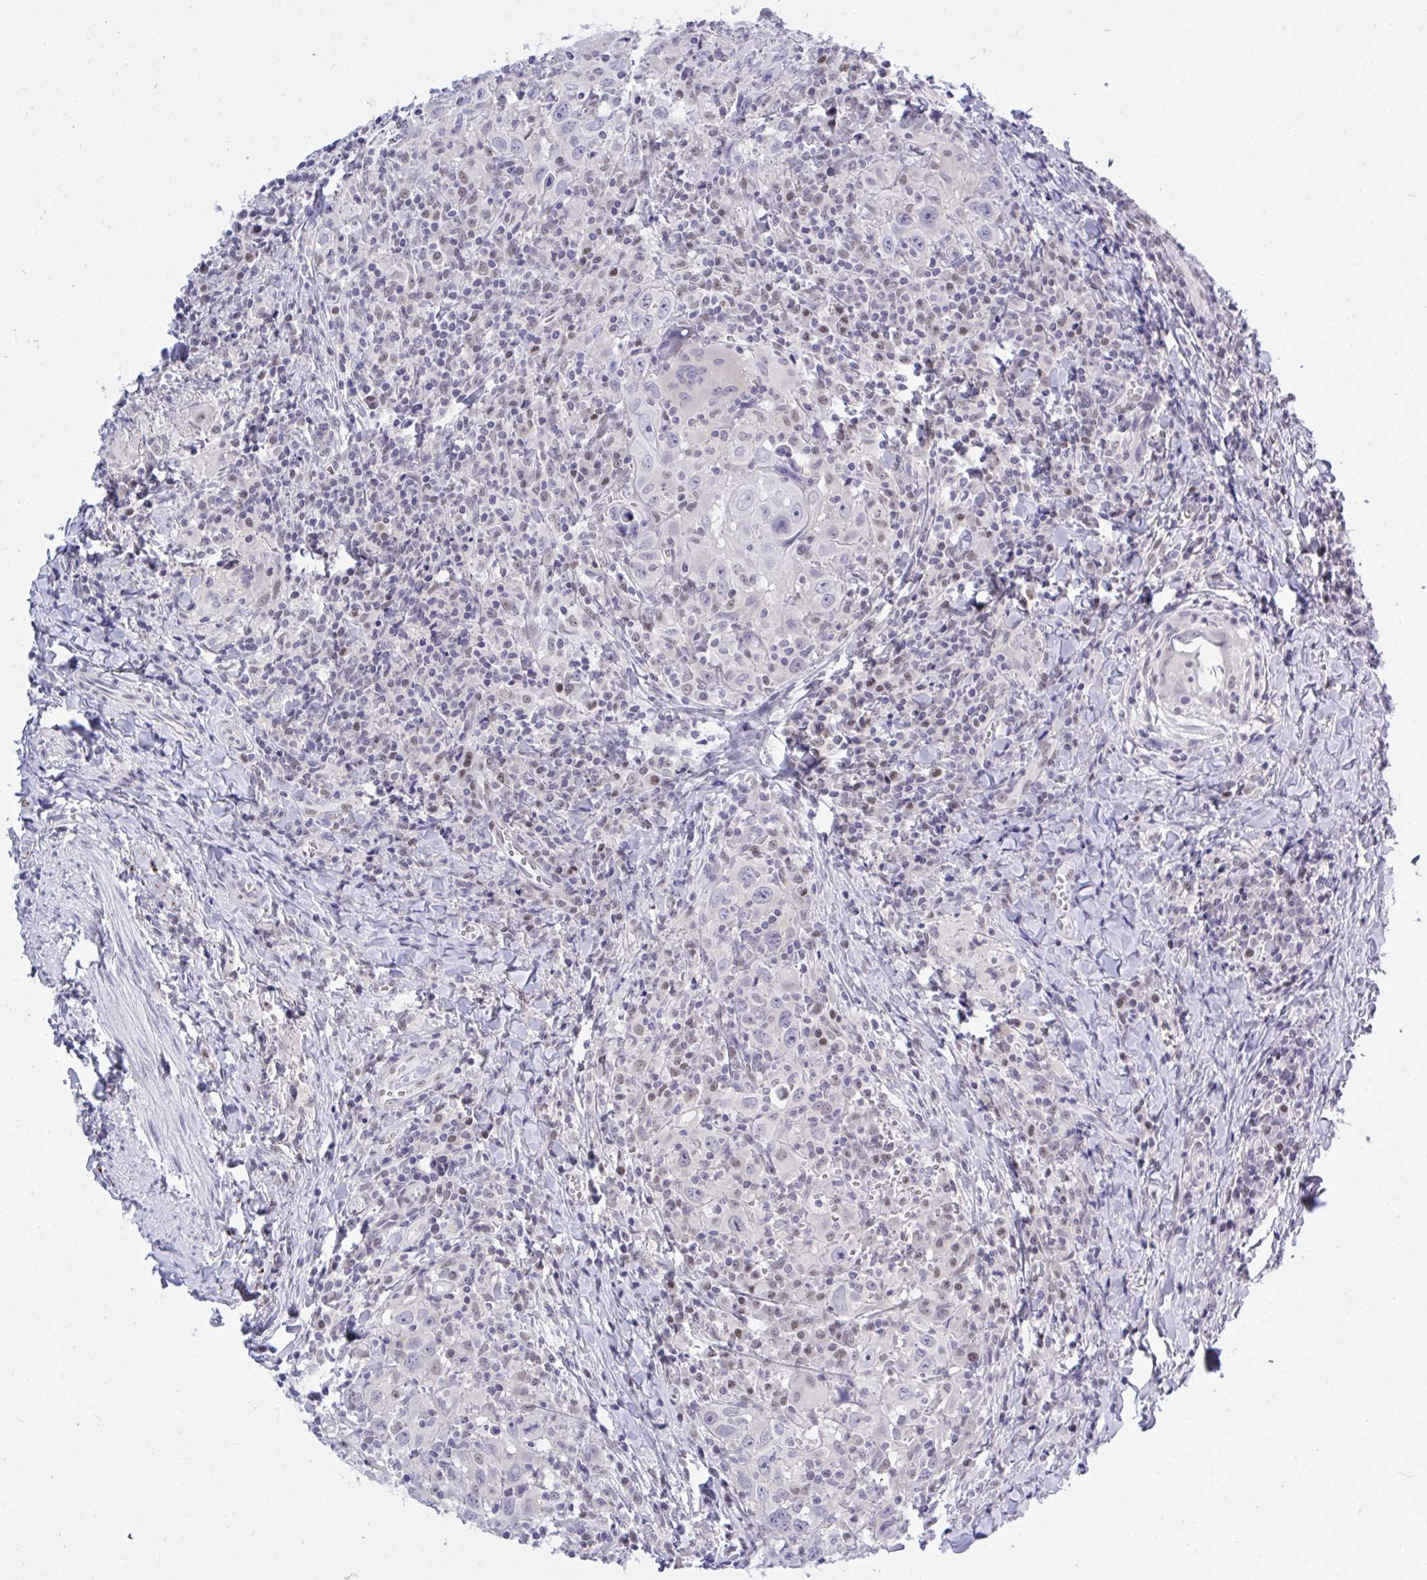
{"staining": {"intensity": "negative", "quantity": "none", "location": "none"}, "tissue": "head and neck cancer", "cell_type": "Tumor cells", "image_type": "cancer", "snomed": [{"axis": "morphology", "description": "Squamous cell carcinoma, NOS"}, {"axis": "topography", "description": "Head-Neck"}], "caption": "A high-resolution histopathology image shows immunohistochemistry (IHC) staining of squamous cell carcinoma (head and neck), which exhibits no significant expression in tumor cells.", "gene": "THOP1", "patient": {"sex": "female", "age": 95}}